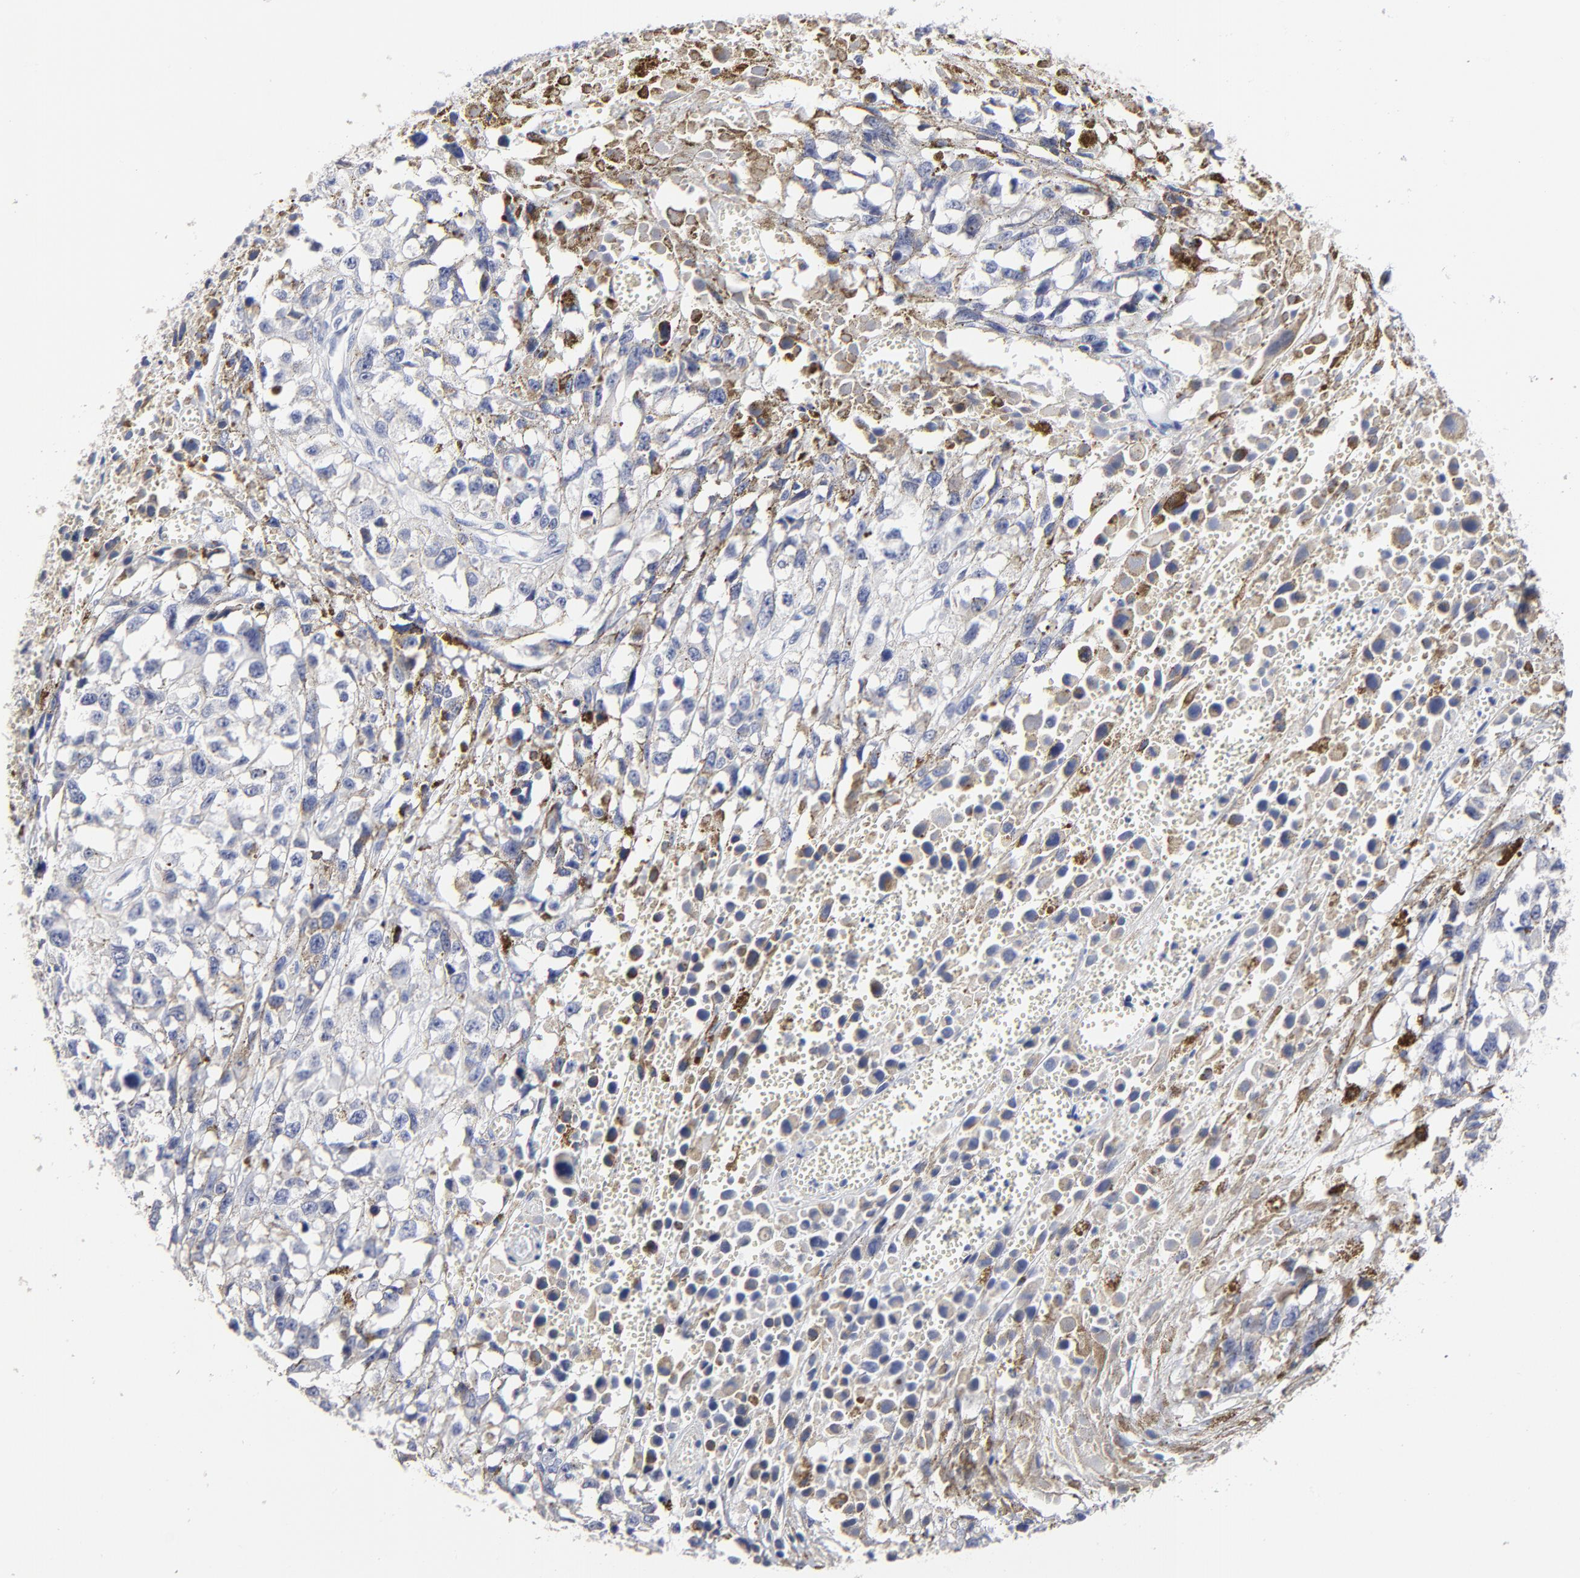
{"staining": {"intensity": "negative", "quantity": "none", "location": "none"}, "tissue": "melanoma", "cell_type": "Tumor cells", "image_type": "cancer", "snomed": [{"axis": "morphology", "description": "Malignant melanoma, Metastatic site"}, {"axis": "topography", "description": "Lymph node"}], "caption": "This is a photomicrograph of immunohistochemistry (IHC) staining of malignant melanoma (metastatic site), which shows no expression in tumor cells. (Brightfield microscopy of DAB (3,3'-diaminobenzidine) immunohistochemistry at high magnification).", "gene": "CXADR", "patient": {"sex": "male", "age": 59}}